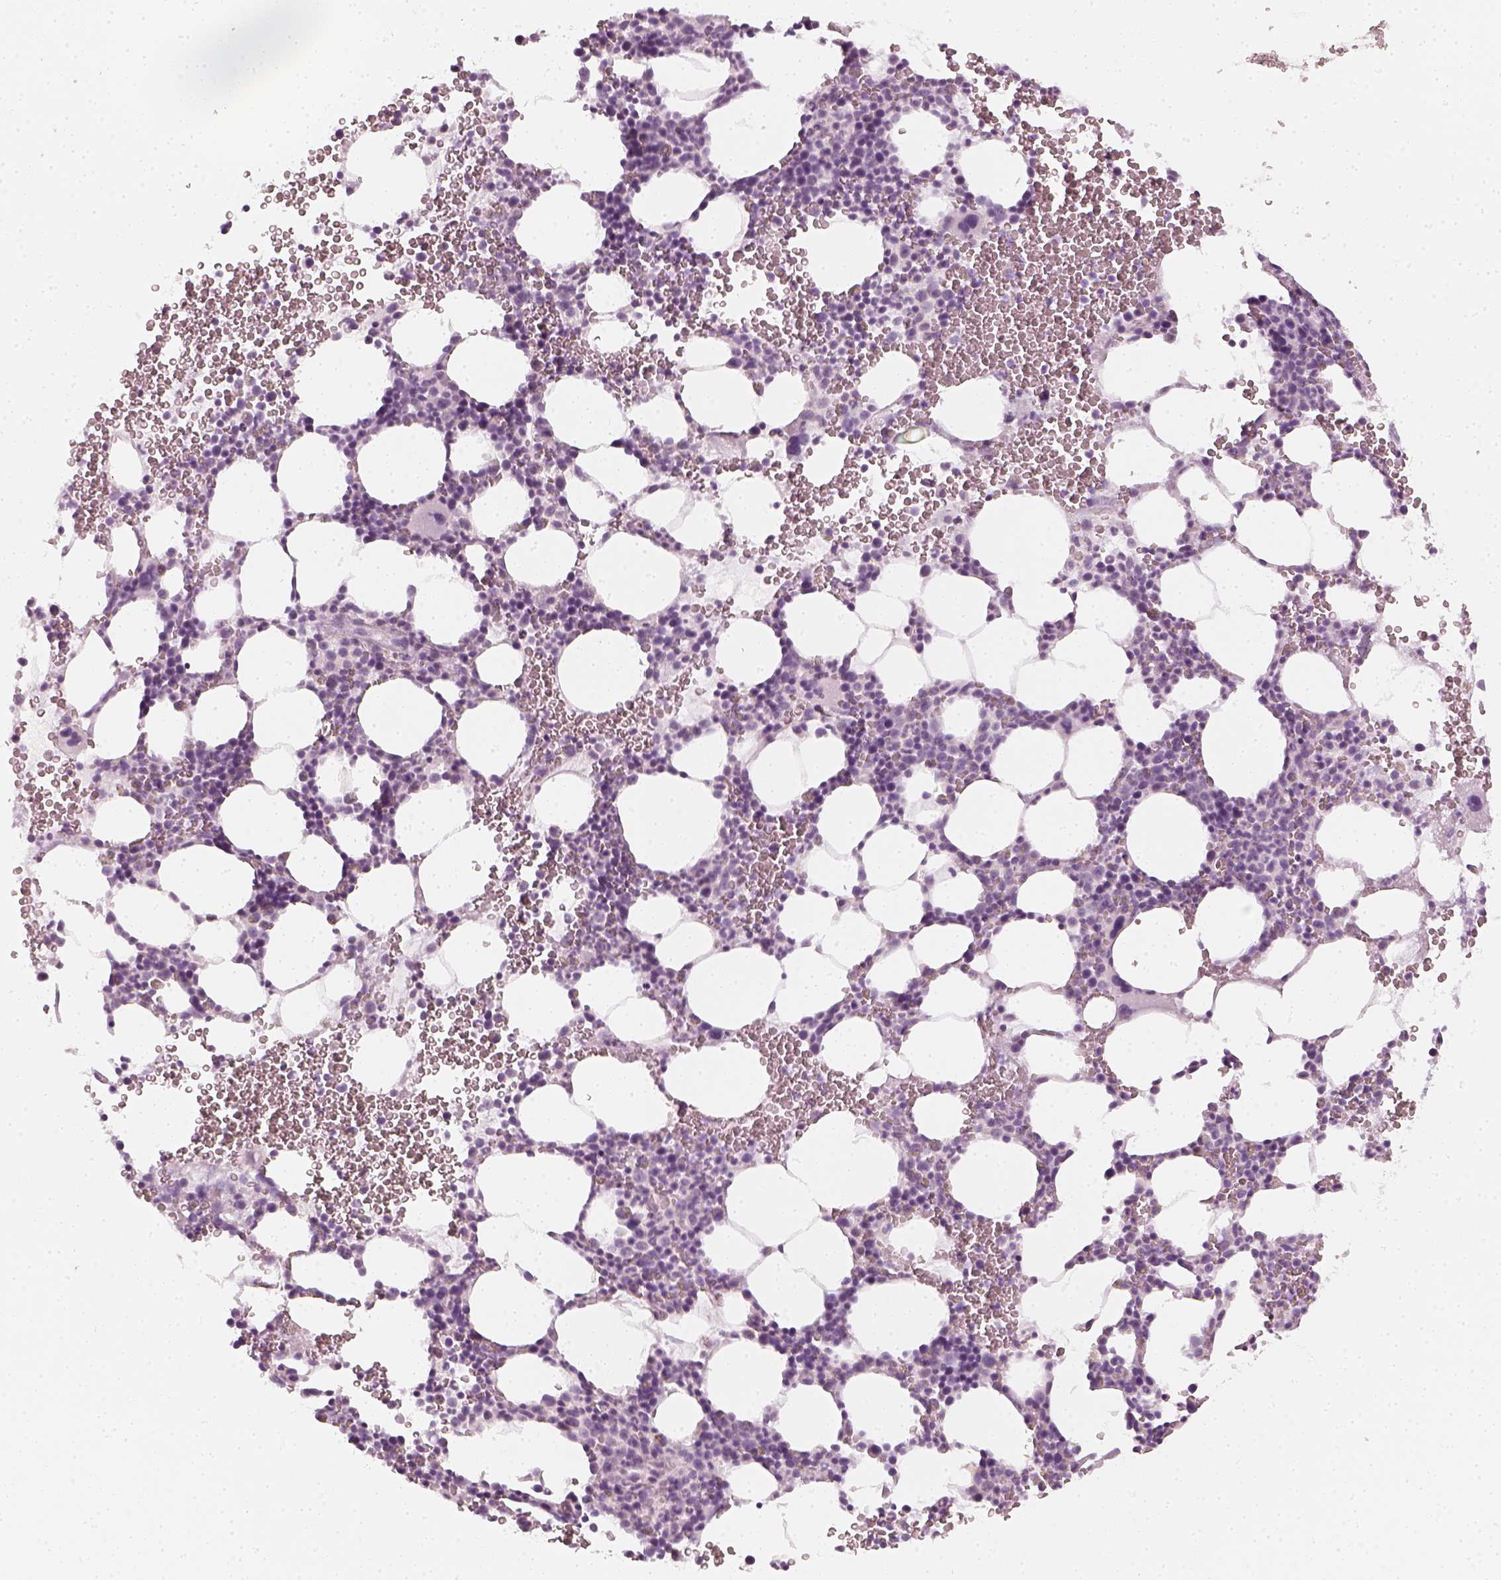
{"staining": {"intensity": "negative", "quantity": "none", "location": "none"}, "tissue": "bone marrow", "cell_type": "Hematopoietic cells", "image_type": "normal", "snomed": [{"axis": "morphology", "description": "Normal tissue, NOS"}, {"axis": "topography", "description": "Bone marrow"}], "caption": "The IHC photomicrograph has no significant staining in hematopoietic cells of bone marrow. Nuclei are stained in blue.", "gene": "PRAME", "patient": {"sex": "male", "age": 82}}